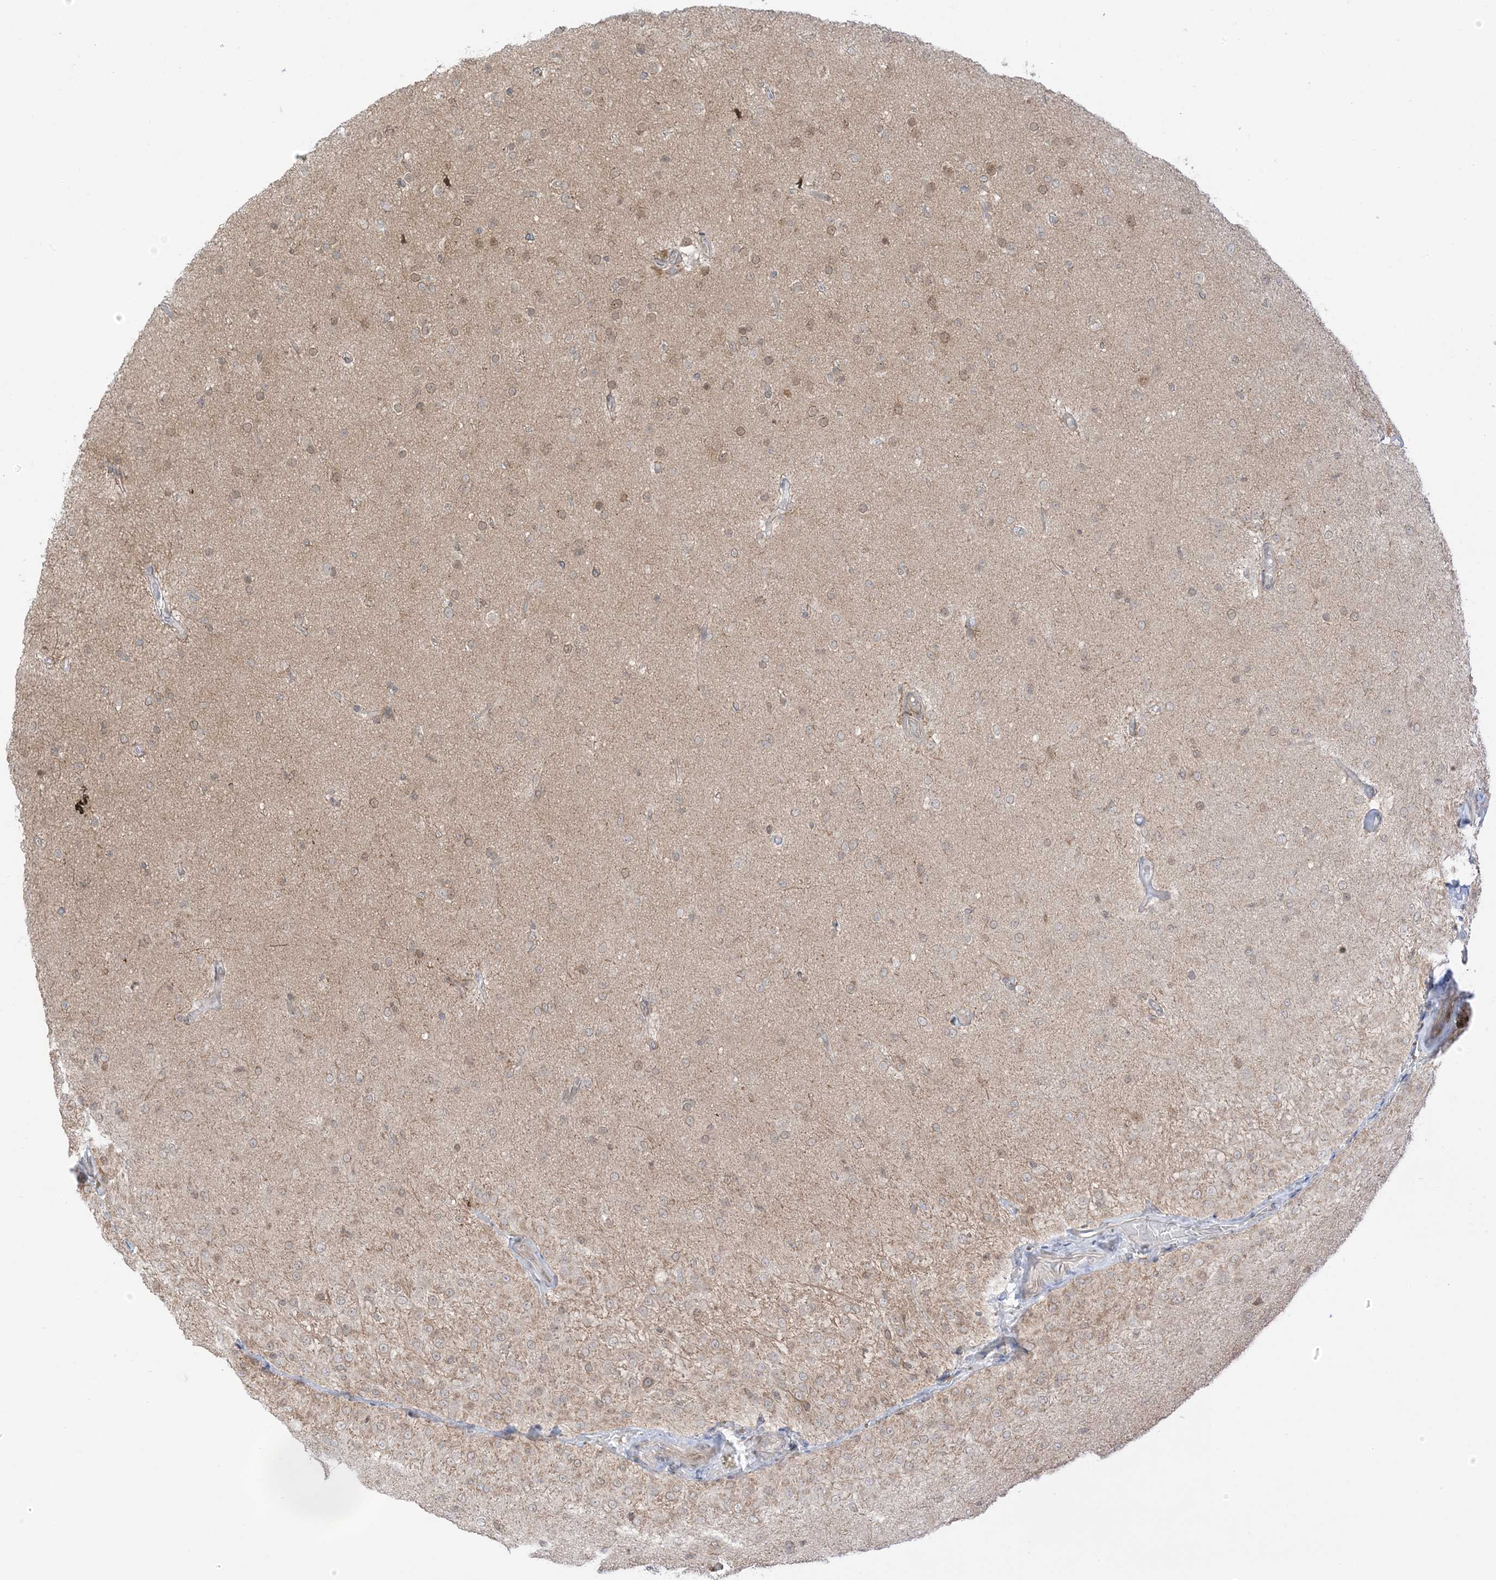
{"staining": {"intensity": "moderate", "quantity": "<25%", "location": "cytoplasmic/membranous,nuclear"}, "tissue": "glioma", "cell_type": "Tumor cells", "image_type": "cancer", "snomed": [{"axis": "morphology", "description": "Glioma, malignant, Low grade"}, {"axis": "topography", "description": "Brain"}], "caption": "This photomicrograph shows immunohistochemistry (IHC) staining of glioma, with low moderate cytoplasmic/membranous and nuclear staining in about <25% of tumor cells.", "gene": "UBE2E2", "patient": {"sex": "male", "age": 65}}